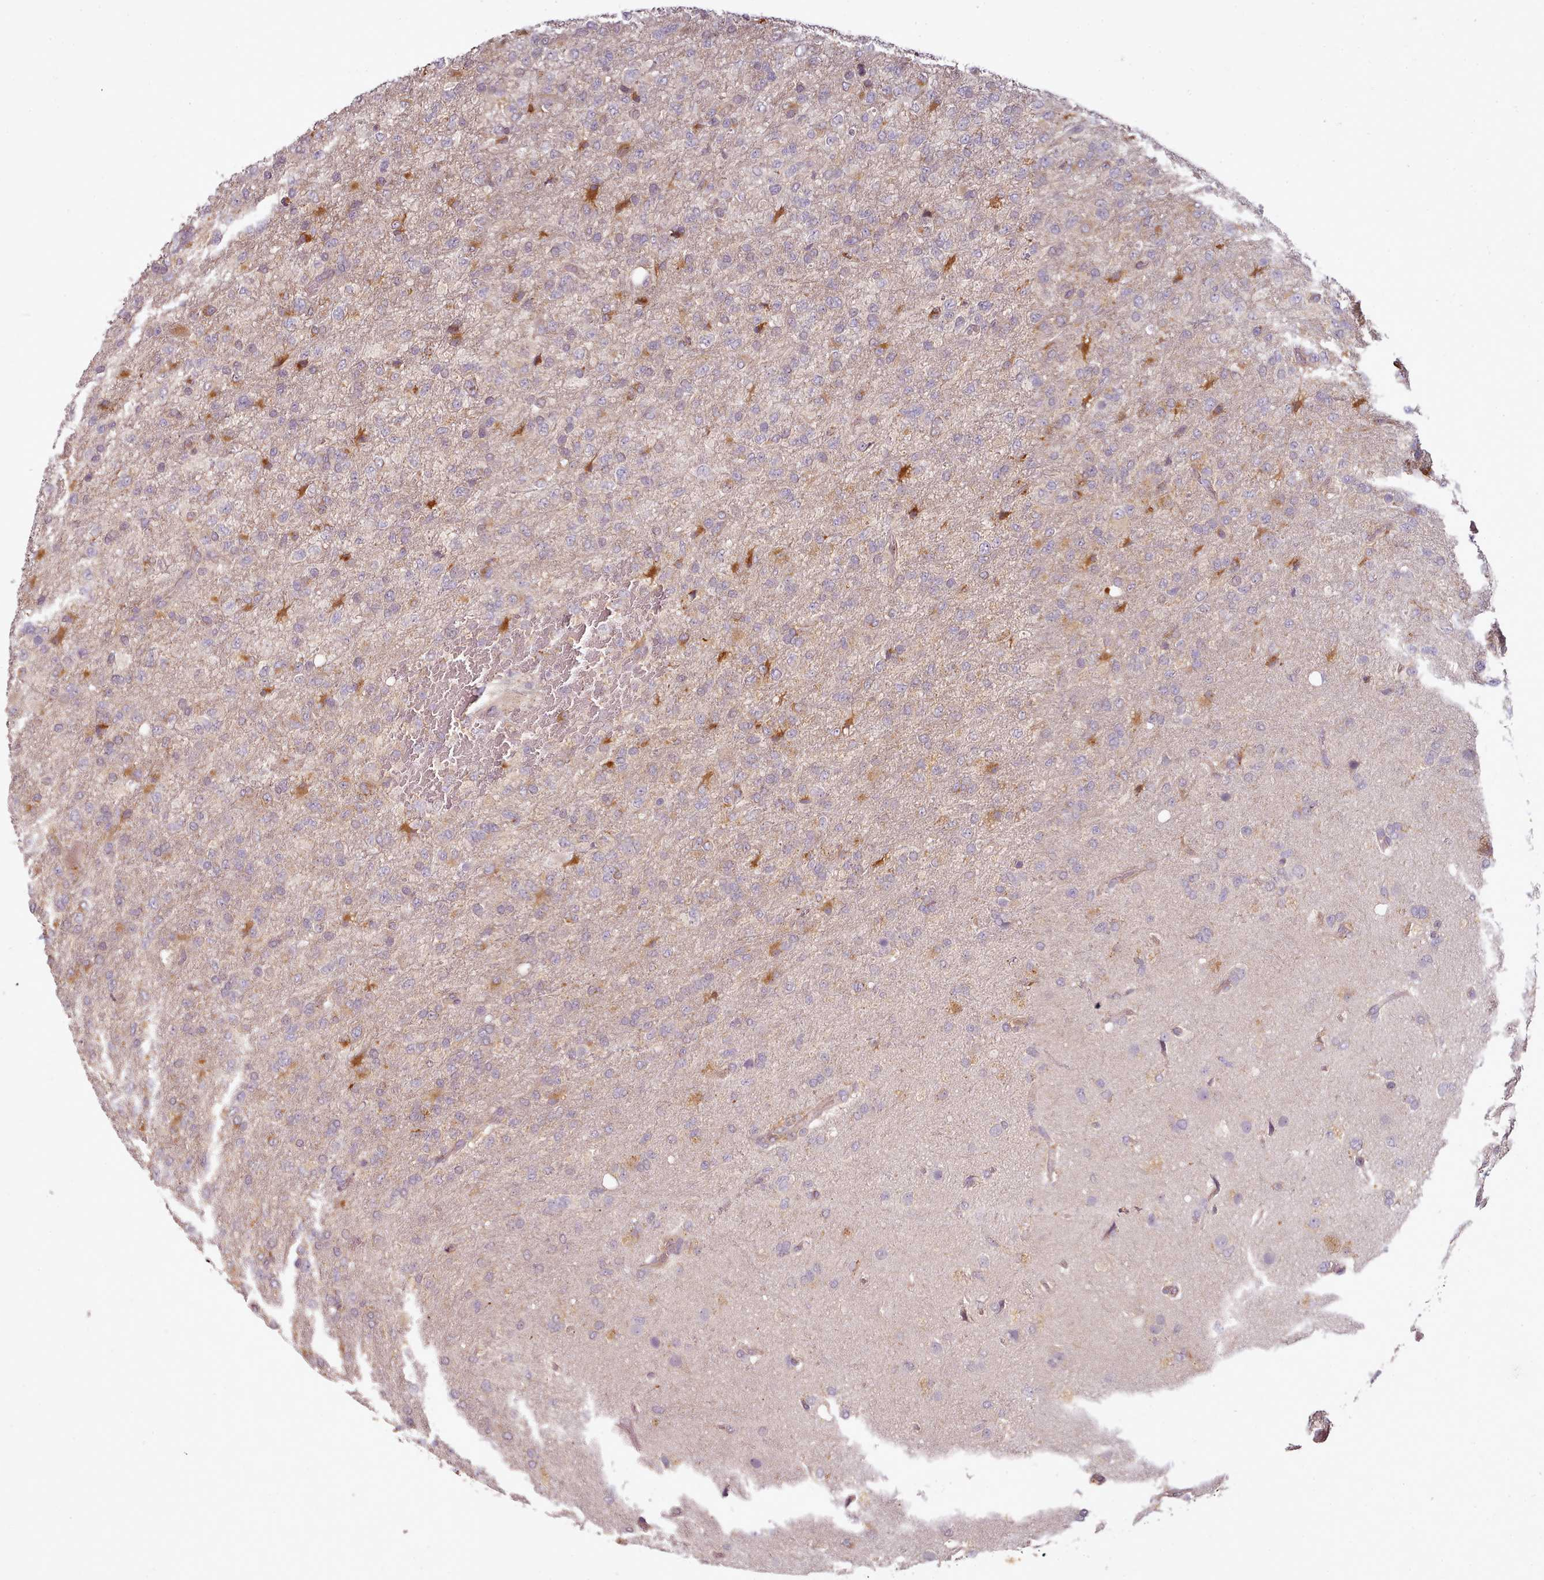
{"staining": {"intensity": "moderate", "quantity": "25%-75%", "location": "cytoplasmic/membranous"}, "tissue": "glioma", "cell_type": "Tumor cells", "image_type": "cancer", "snomed": [{"axis": "morphology", "description": "Glioma, malignant, High grade"}, {"axis": "topography", "description": "Brain"}], "caption": "Glioma stained with IHC exhibits moderate cytoplasmic/membranous staining in about 25%-75% of tumor cells. The protein of interest is stained brown, and the nuclei are stained in blue (DAB IHC with brightfield microscopy, high magnification).", "gene": "C1QTNF5", "patient": {"sex": "female", "age": 74}}